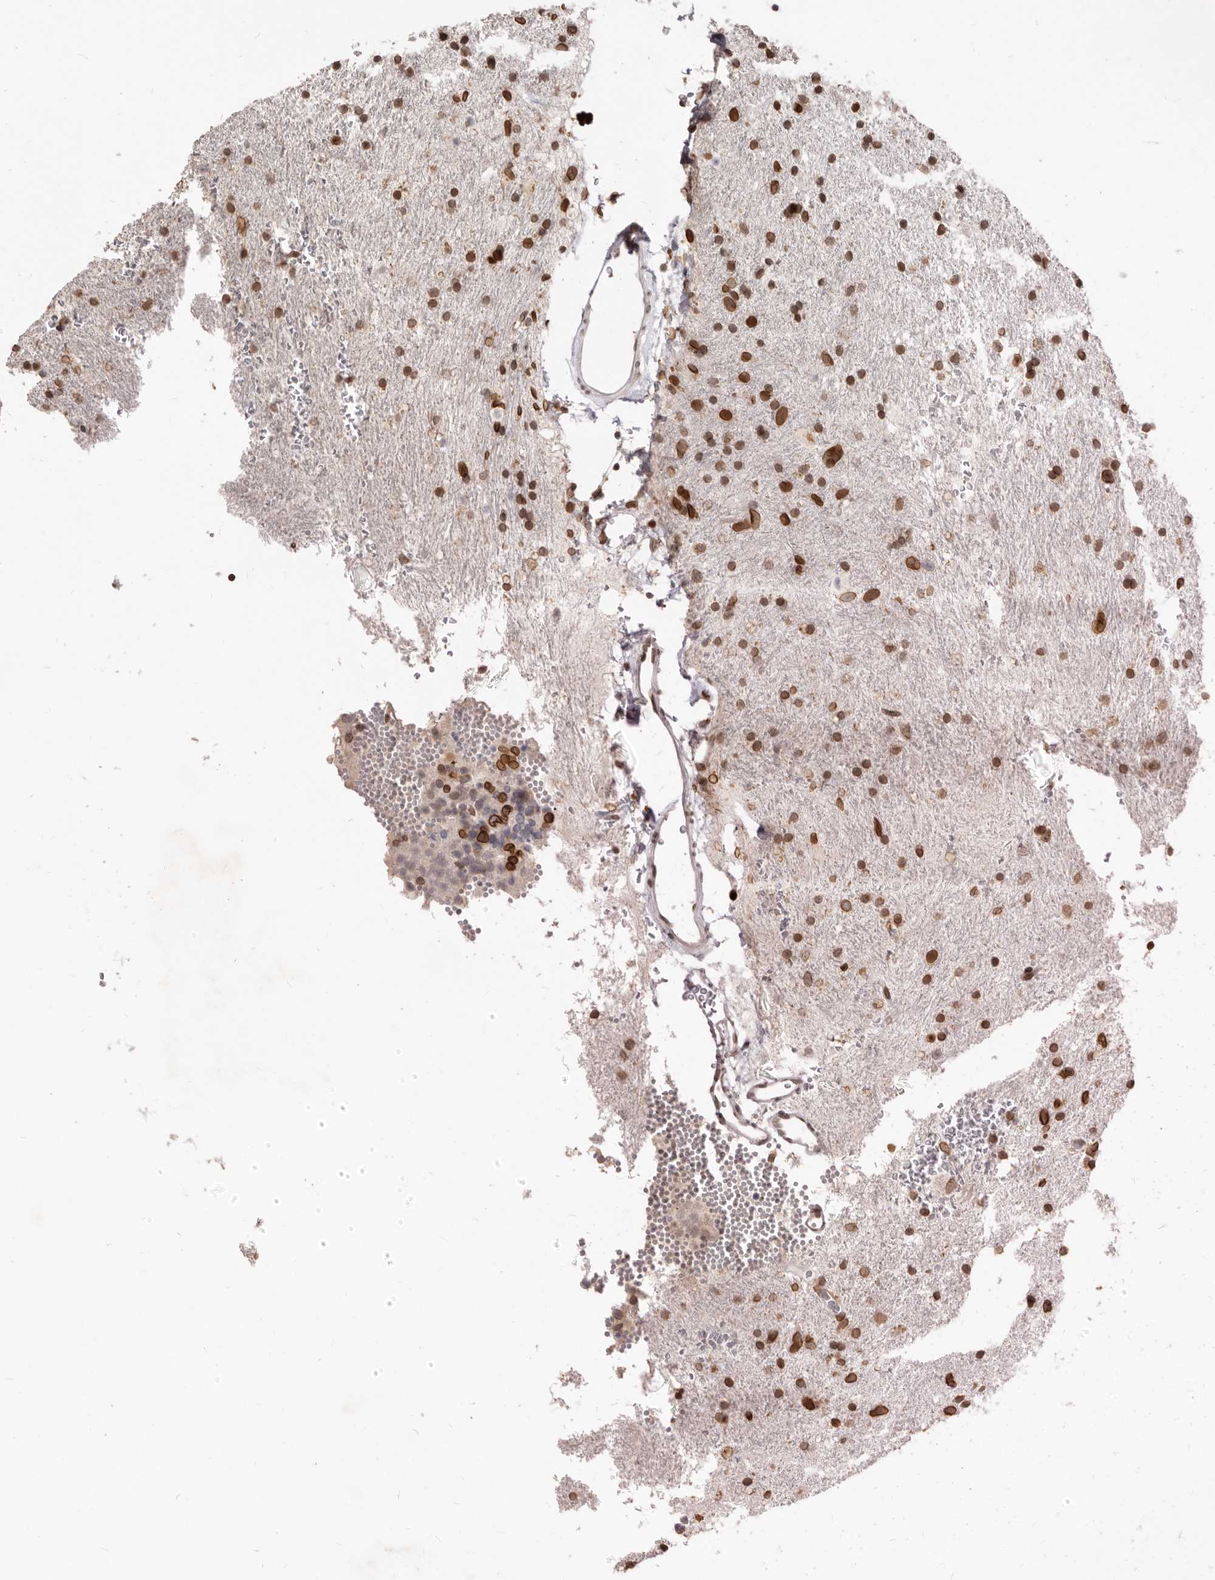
{"staining": {"intensity": "strong", "quantity": ">75%", "location": "cytoplasmic/membranous,nuclear"}, "tissue": "glioma", "cell_type": "Tumor cells", "image_type": "cancer", "snomed": [{"axis": "morphology", "description": "Glioma, malignant, Low grade"}, {"axis": "topography", "description": "Brain"}], "caption": "Immunohistochemistry (IHC) histopathology image of neoplastic tissue: human malignant glioma (low-grade) stained using immunohistochemistry displays high levels of strong protein expression localized specifically in the cytoplasmic/membranous and nuclear of tumor cells, appearing as a cytoplasmic/membranous and nuclear brown color.", "gene": "NUP153", "patient": {"sex": "male", "age": 77}}